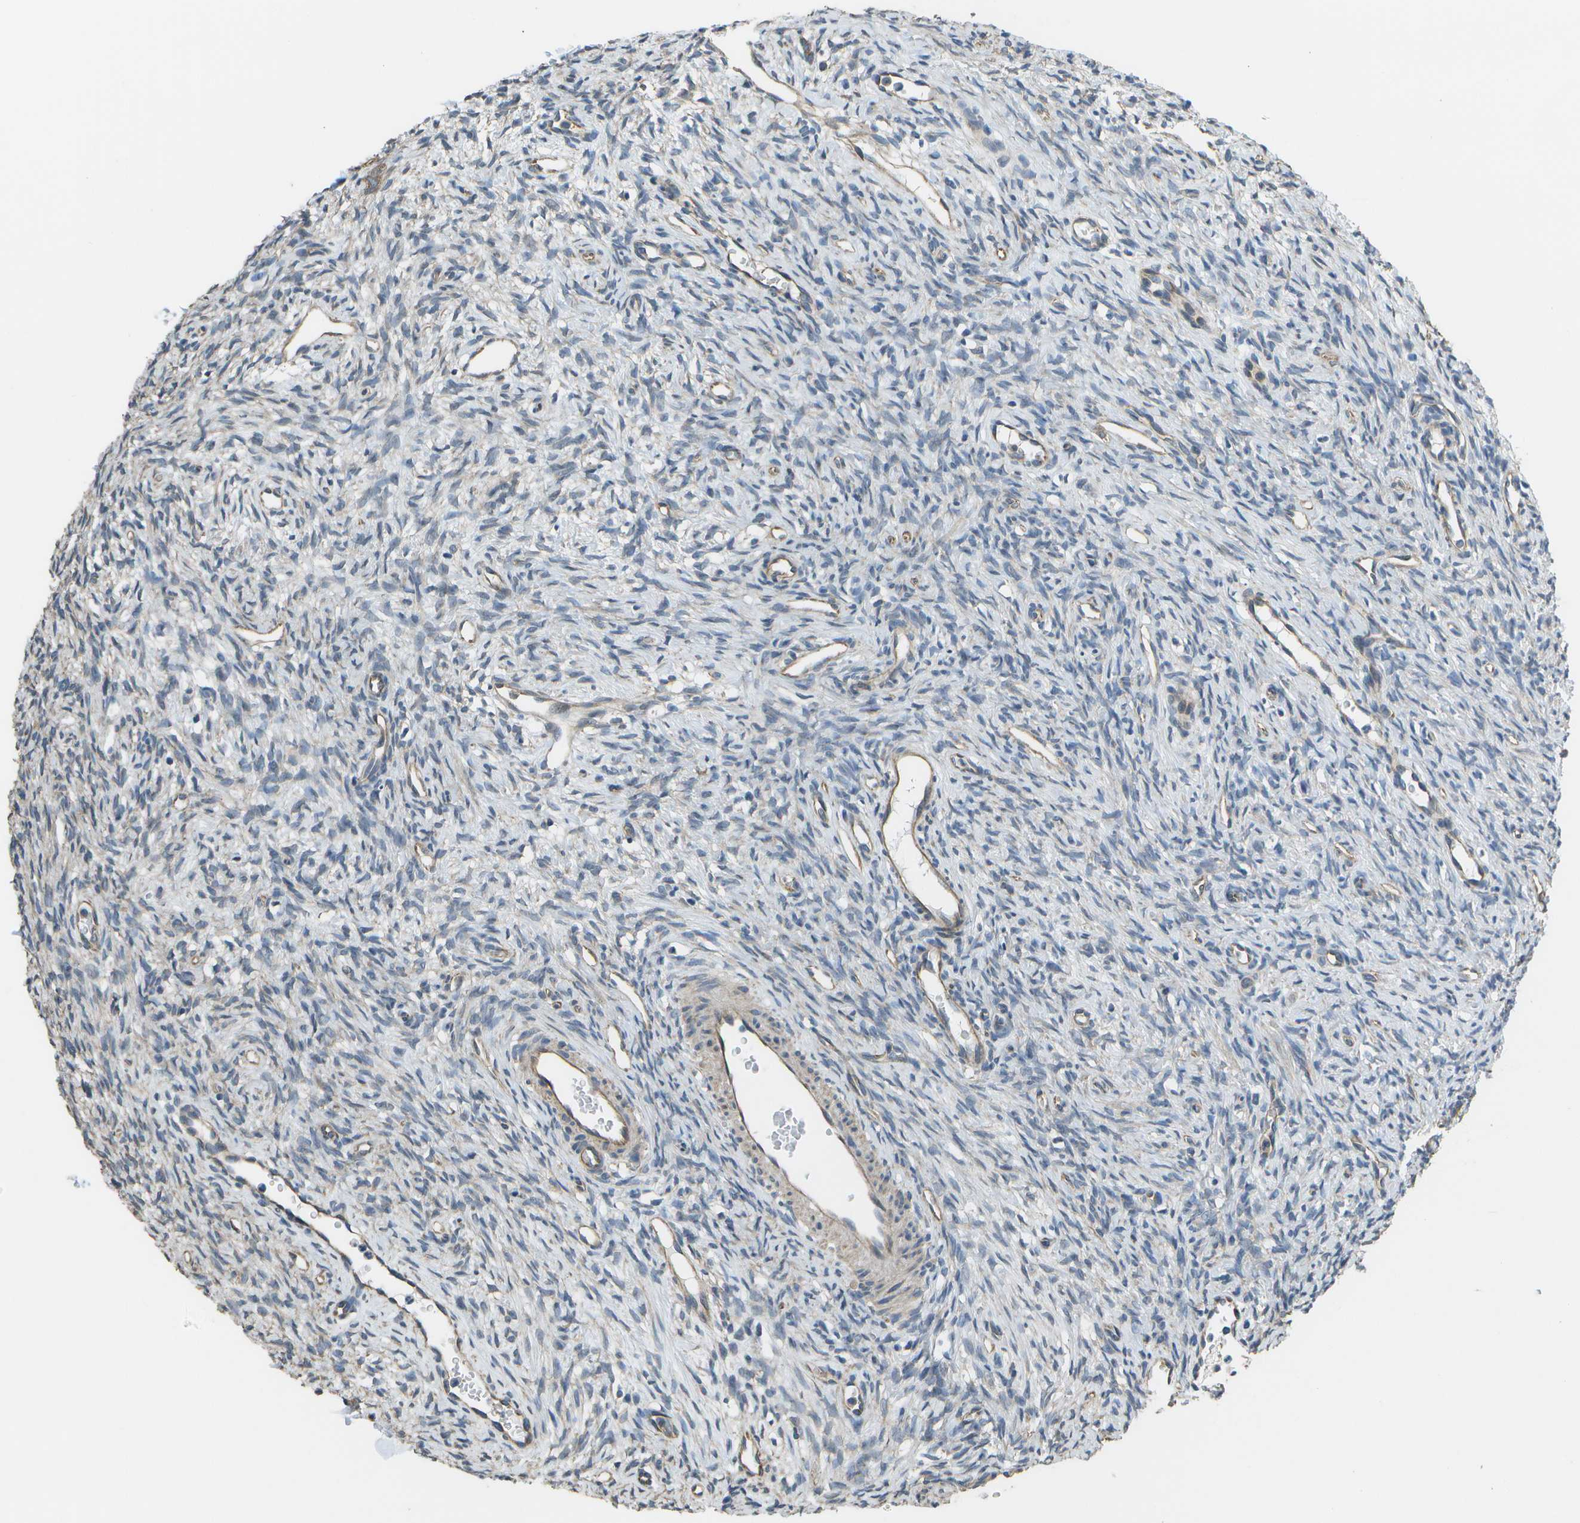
{"staining": {"intensity": "weak", "quantity": "<25%", "location": "cytoplasmic/membranous"}, "tissue": "ovary", "cell_type": "Ovarian stroma cells", "image_type": "normal", "snomed": [{"axis": "morphology", "description": "Normal tissue, NOS"}, {"axis": "topography", "description": "Ovary"}], "caption": "An immunohistochemistry micrograph of benign ovary is shown. There is no staining in ovarian stroma cells of ovary.", "gene": "CLNS1A", "patient": {"sex": "female", "age": 33}}